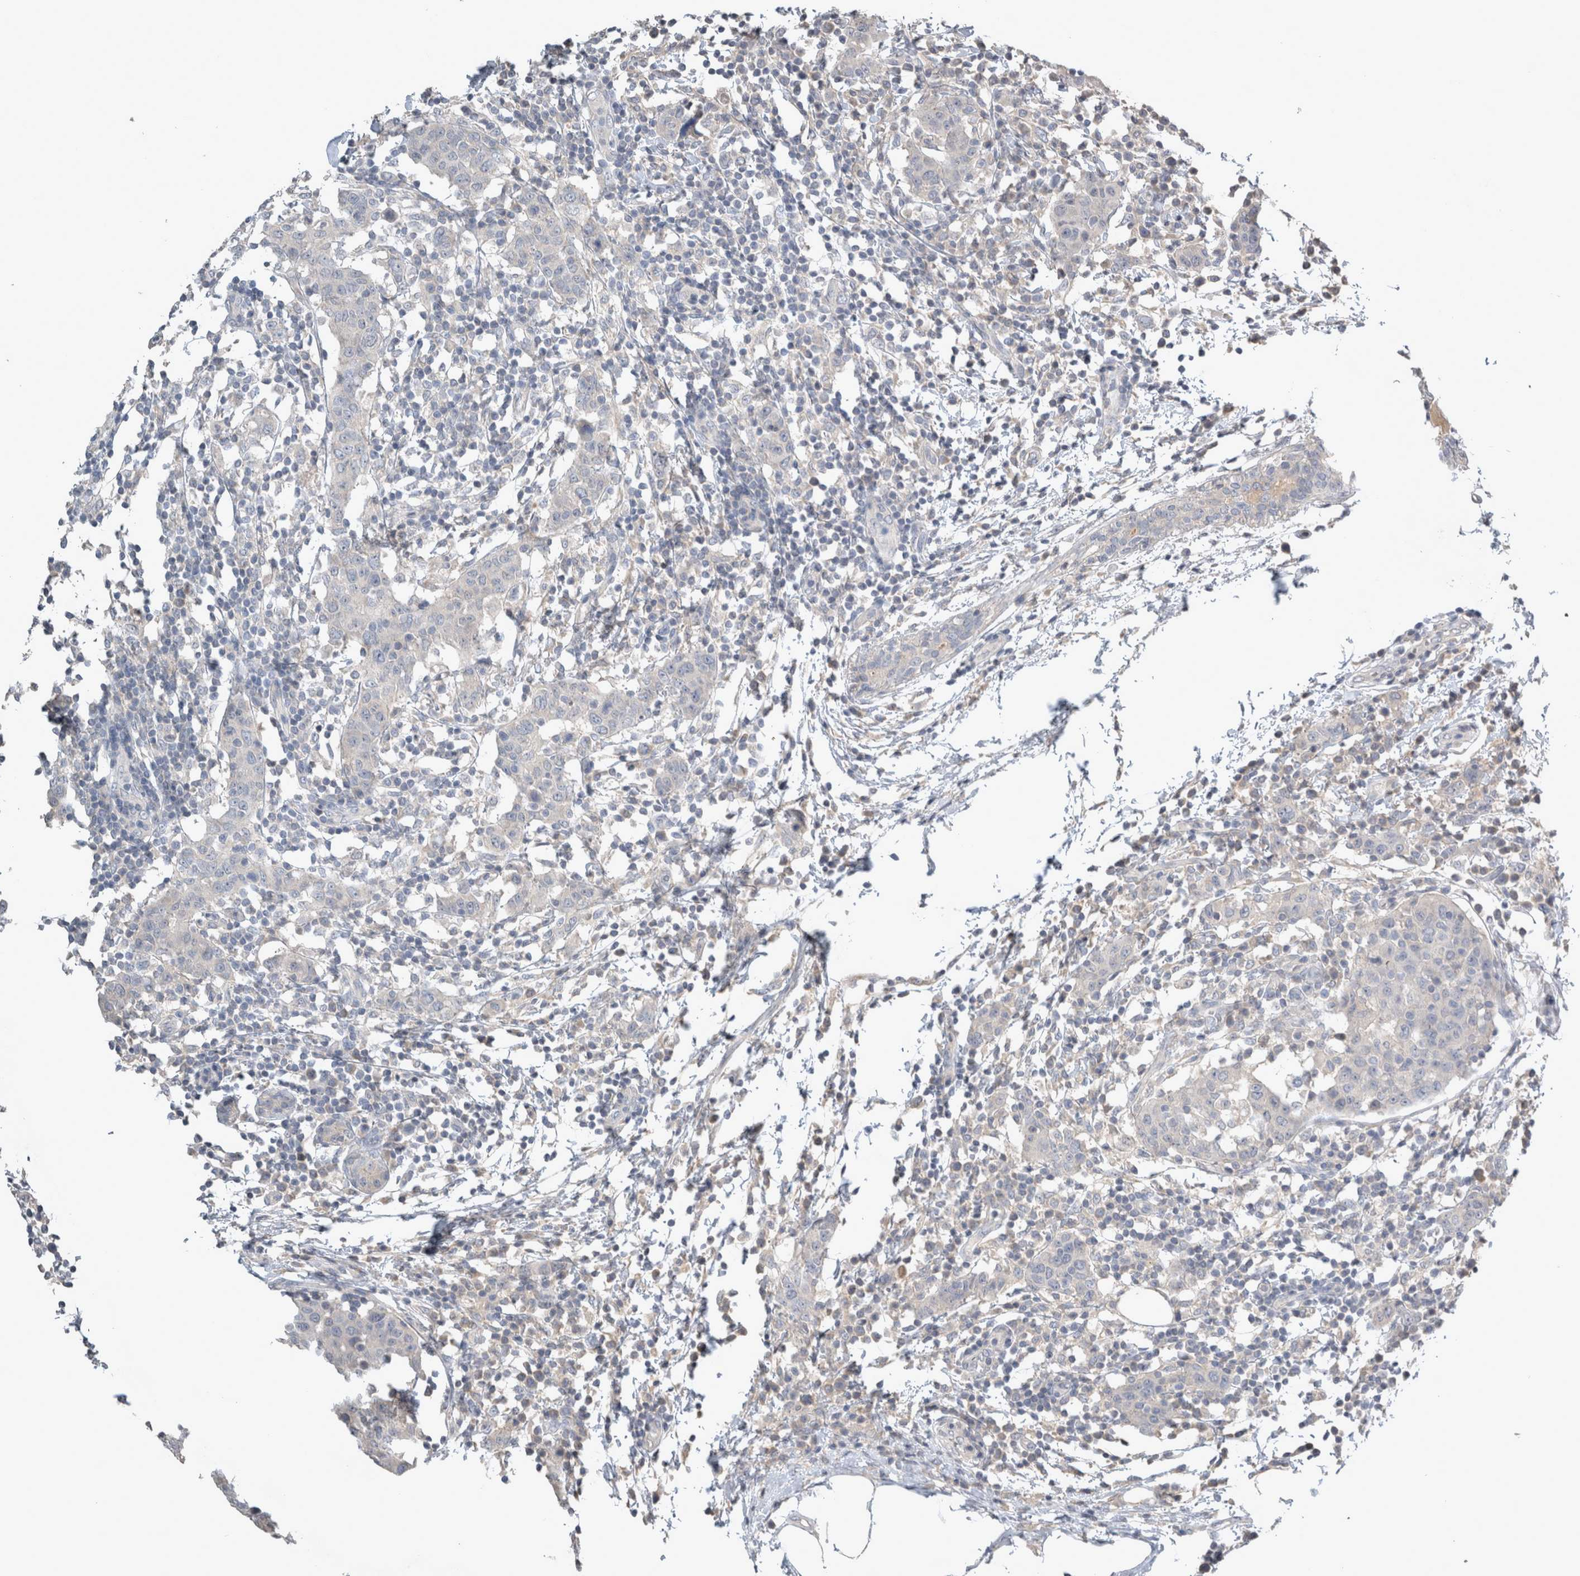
{"staining": {"intensity": "negative", "quantity": "none", "location": "none"}, "tissue": "breast cancer", "cell_type": "Tumor cells", "image_type": "cancer", "snomed": [{"axis": "morphology", "description": "Normal tissue, NOS"}, {"axis": "morphology", "description": "Duct carcinoma"}, {"axis": "topography", "description": "Breast"}], "caption": "A high-resolution image shows immunohistochemistry (IHC) staining of infiltrating ductal carcinoma (breast), which reveals no significant expression in tumor cells. (Brightfield microscopy of DAB immunohistochemistry (IHC) at high magnification).", "gene": "SLC22A11", "patient": {"sex": "female", "age": 37}}